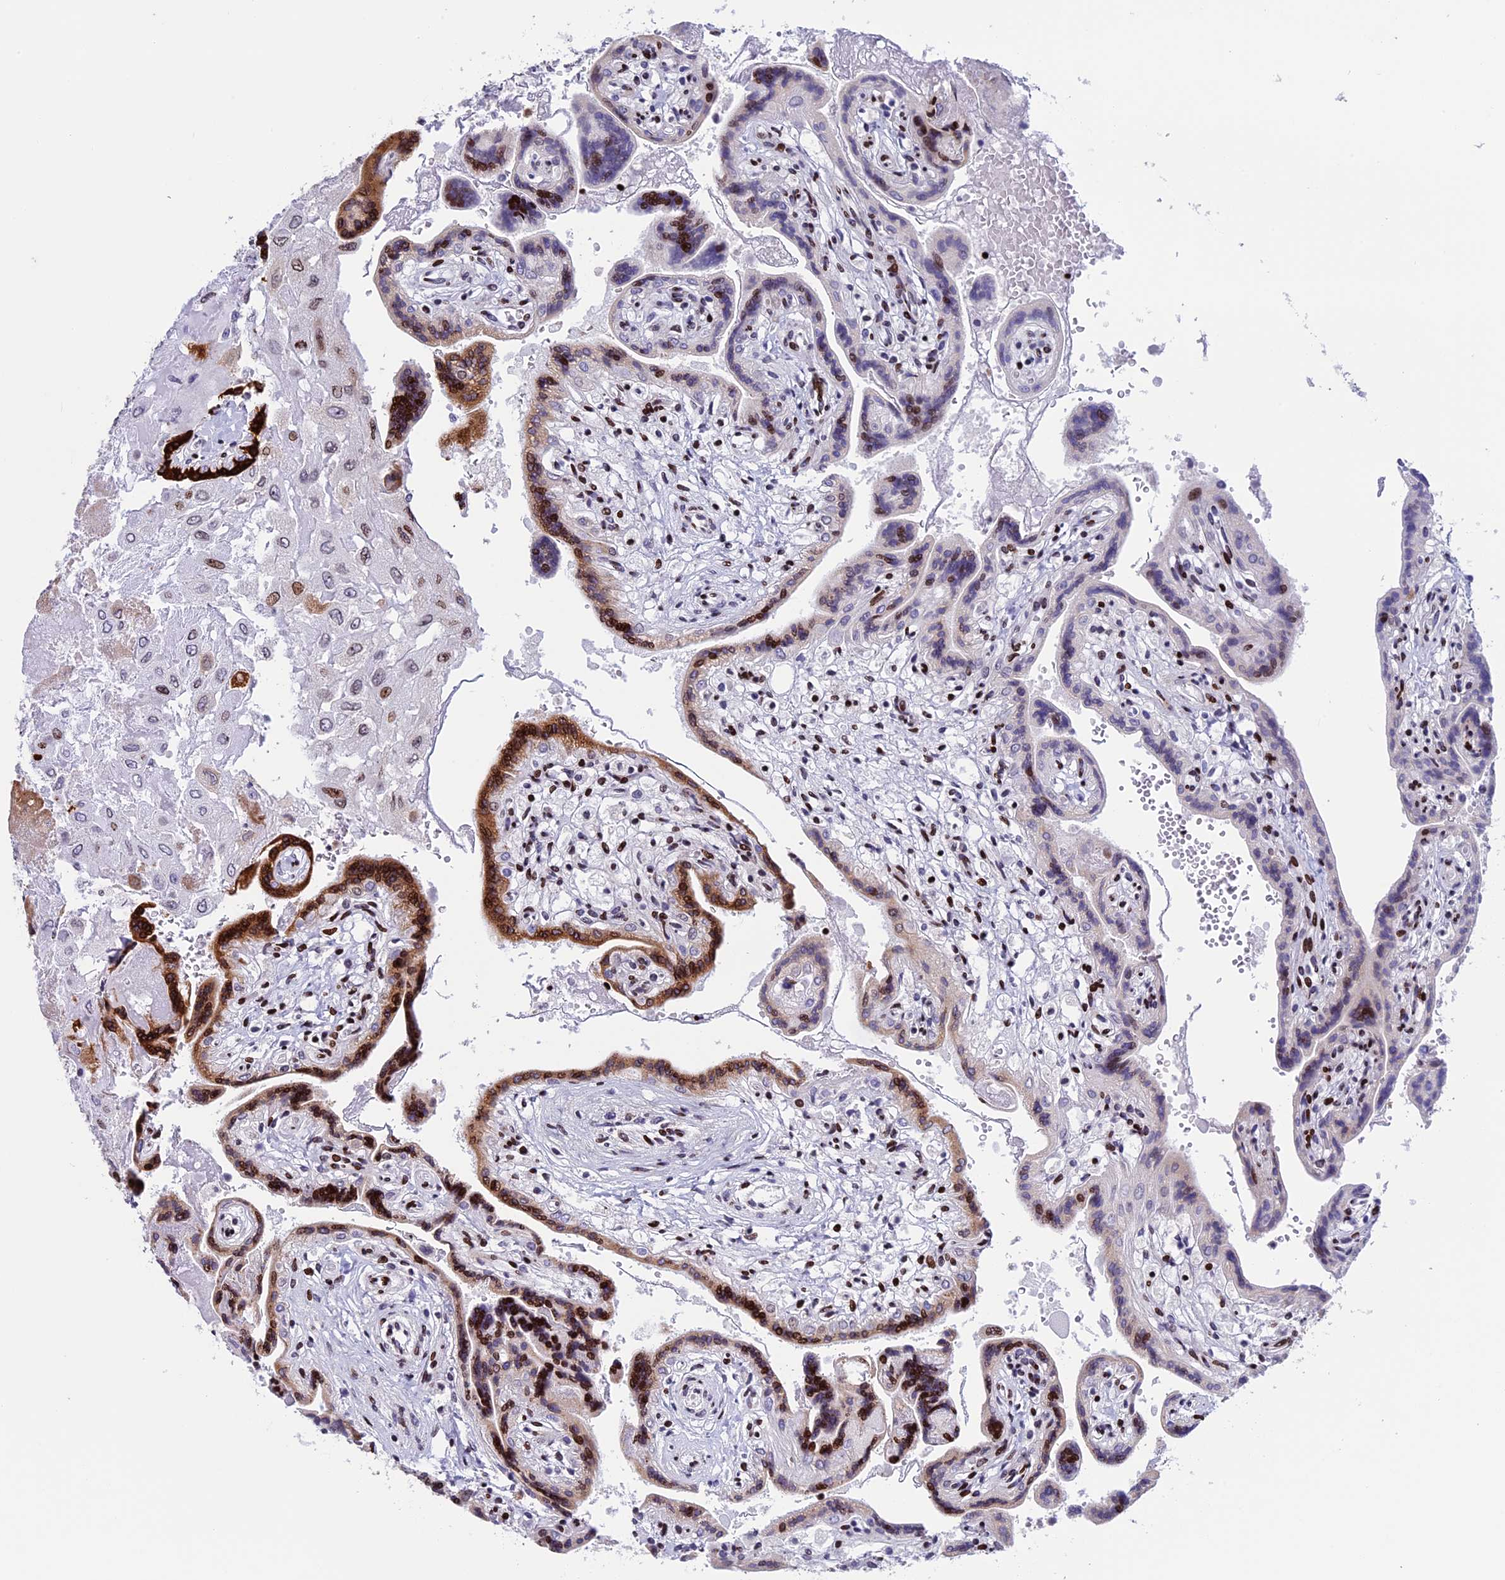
{"staining": {"intensity": "moderate", "quantity": "<25%", "location": "nuclear"}, "tissue": "placenta", "cell_type": "Decidual cells", "image_type": "normal", "snomed": [{"axis": "morphology", "description": "Normal tissue, NOS"}, {"axis": "topography", "description": "Placenta"}], "caption": "Brown immunohistochemical staining in normal placenta demonstrates moderate nuclear expression in approximately <25% of decidual cells. The staining was performed using DAB (3,3'-diaminobenzidine), with brown indicating positive protein expression. Nuclei are stained blue with hematoxylin.", "gene": "BTBD3", "patient": {"sex": "female", "age": 37}}